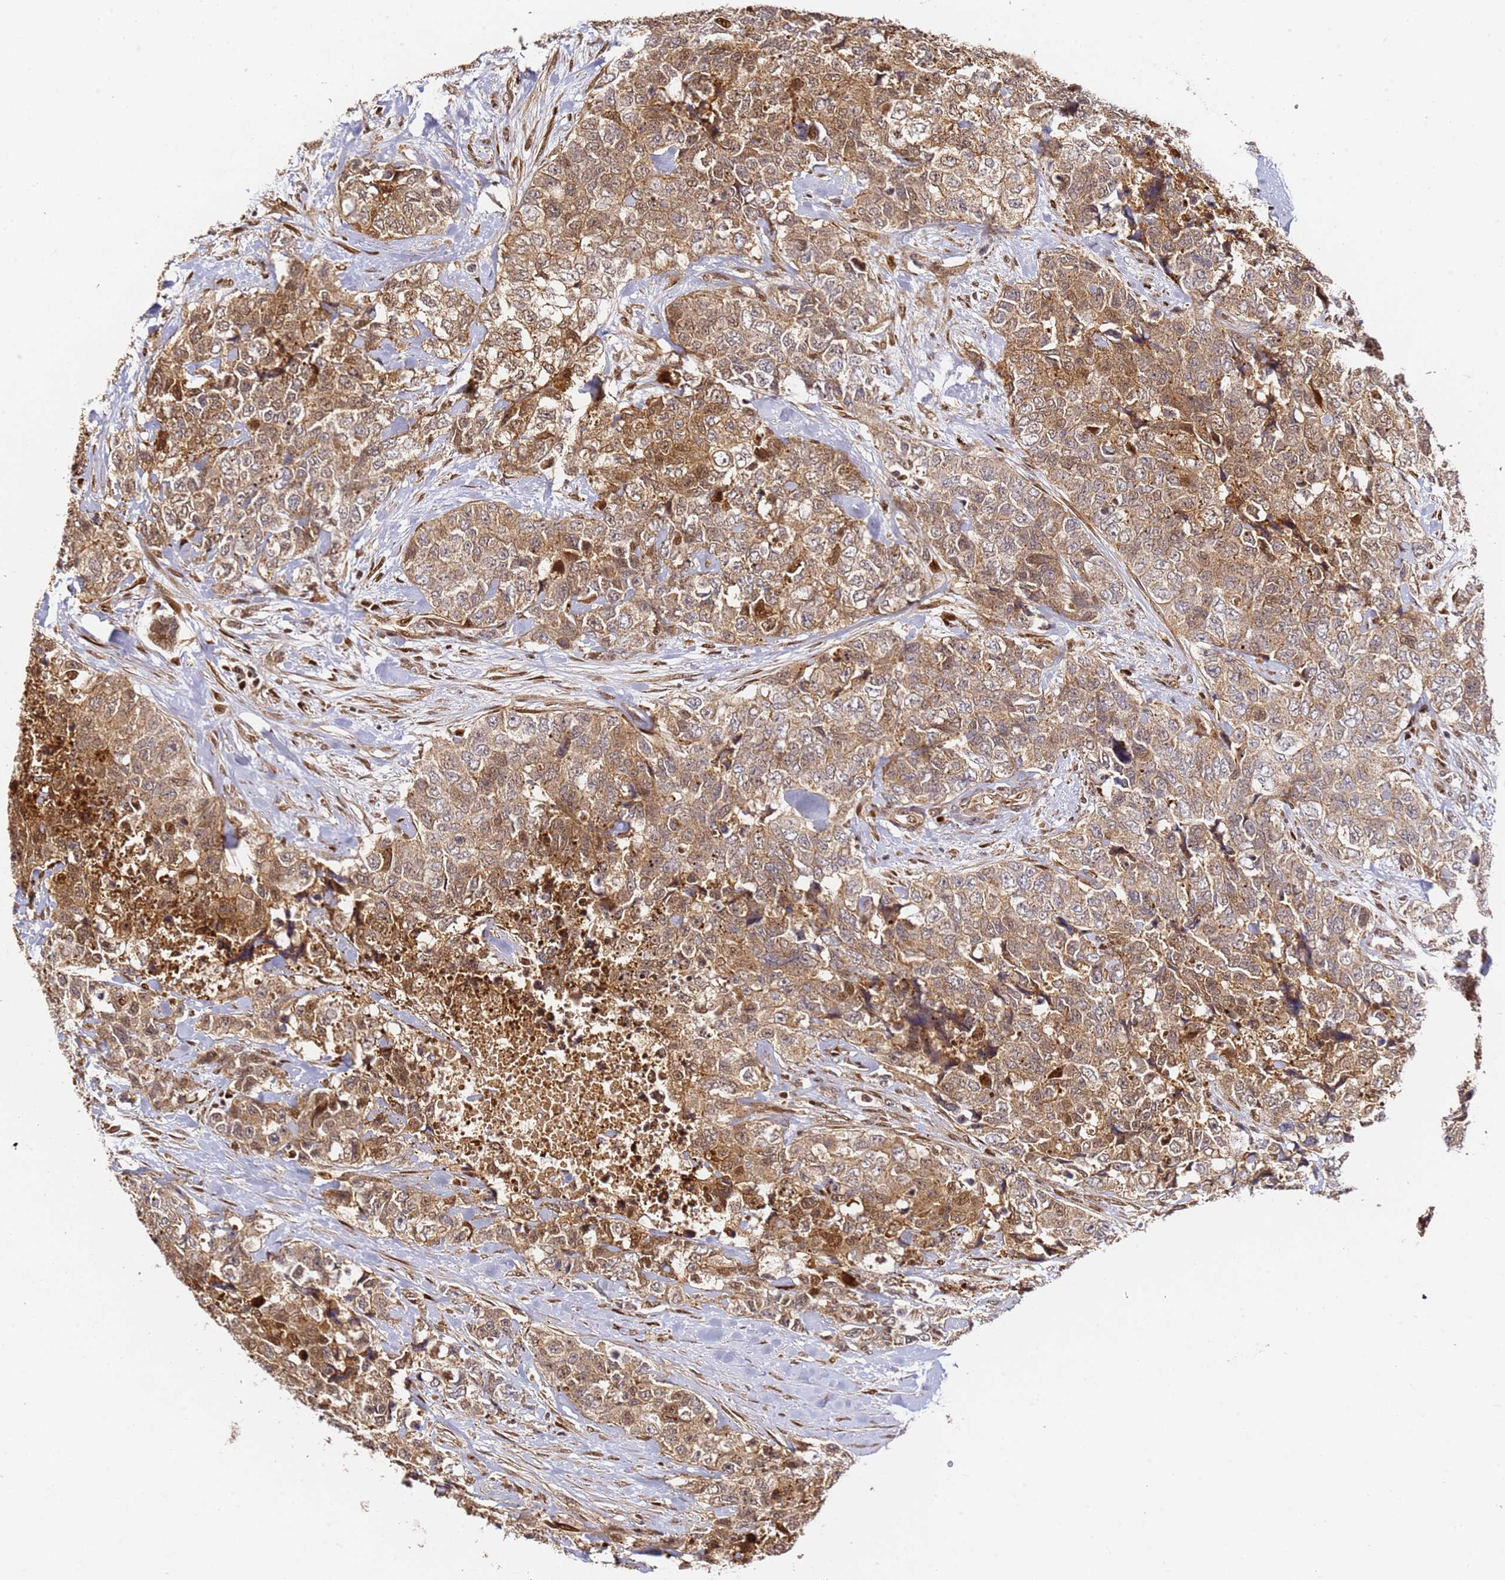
{"staining": {"intensity": "moderate", "quantity": ">75%", "location": "cytoplasmic/membranous,nuclear"}, "tissue": "urothelial cancer", "cell_type": "Tumor cells", "image_type": "cancer", "snomed": [{"axis": "morphology", "description": "Urothelial carcinoma, High grade"}, {"axis": "topography", "description": "Urinary bladder"}], "caption": "High-magnification brightfield microscopy of urothelial cancer stained with DAB (brown) and counterstained with hematoxylin (blue). tumor cells exhibit moderate cytoplasmic/membranous and nuclear positivity is seen in approximately>75% of cells. The protein is stained brown, and the nuclei are stained in blue (DAB IHC with brightfield microscopy, high magnification).", "gene": "SMOX", "patient": {"sex": "female", "age": 78}}